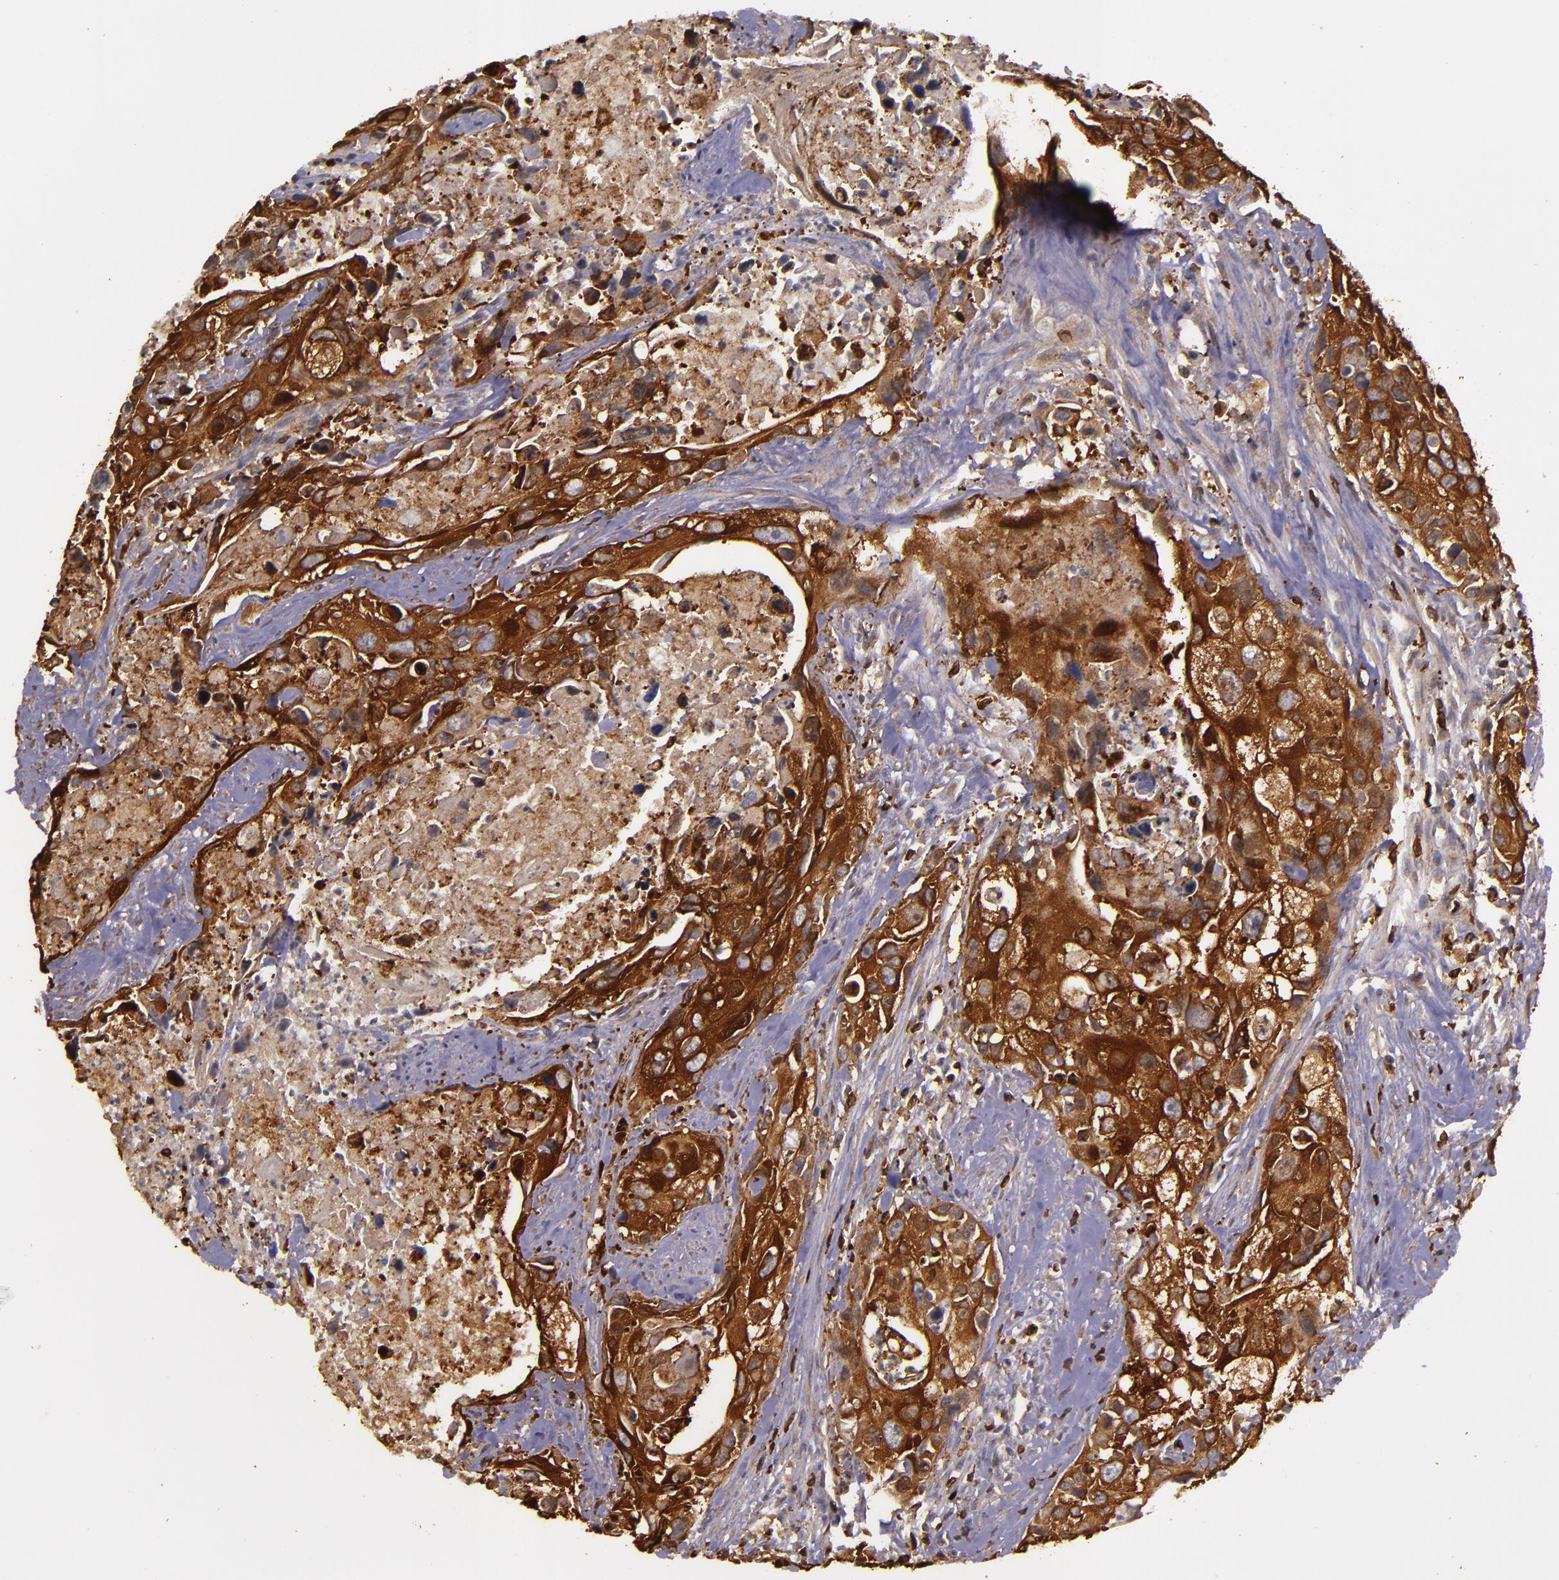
{"staining": {"intensity": "strong", "quantity": ">75%", "location": "cytoplasmic/membranous"}, "tissue": "urothelial cancer", "cell_type": "Tumor cells", "image_type": "cancer", "snomed": [{"axis": "morphology", "description": "Urothelial carcinoma, High grade"}, {"axis": "topography", "description": "Urinary bladder"}], "caption": "Urothelial cancer was stained to show a protein in brown. There is high levels of strong cytoplasmic/membranous expression in about >75% of tumor cells.", "gene": "SLC9A3R1", "patient": {"sex": "male", "age": 71}}